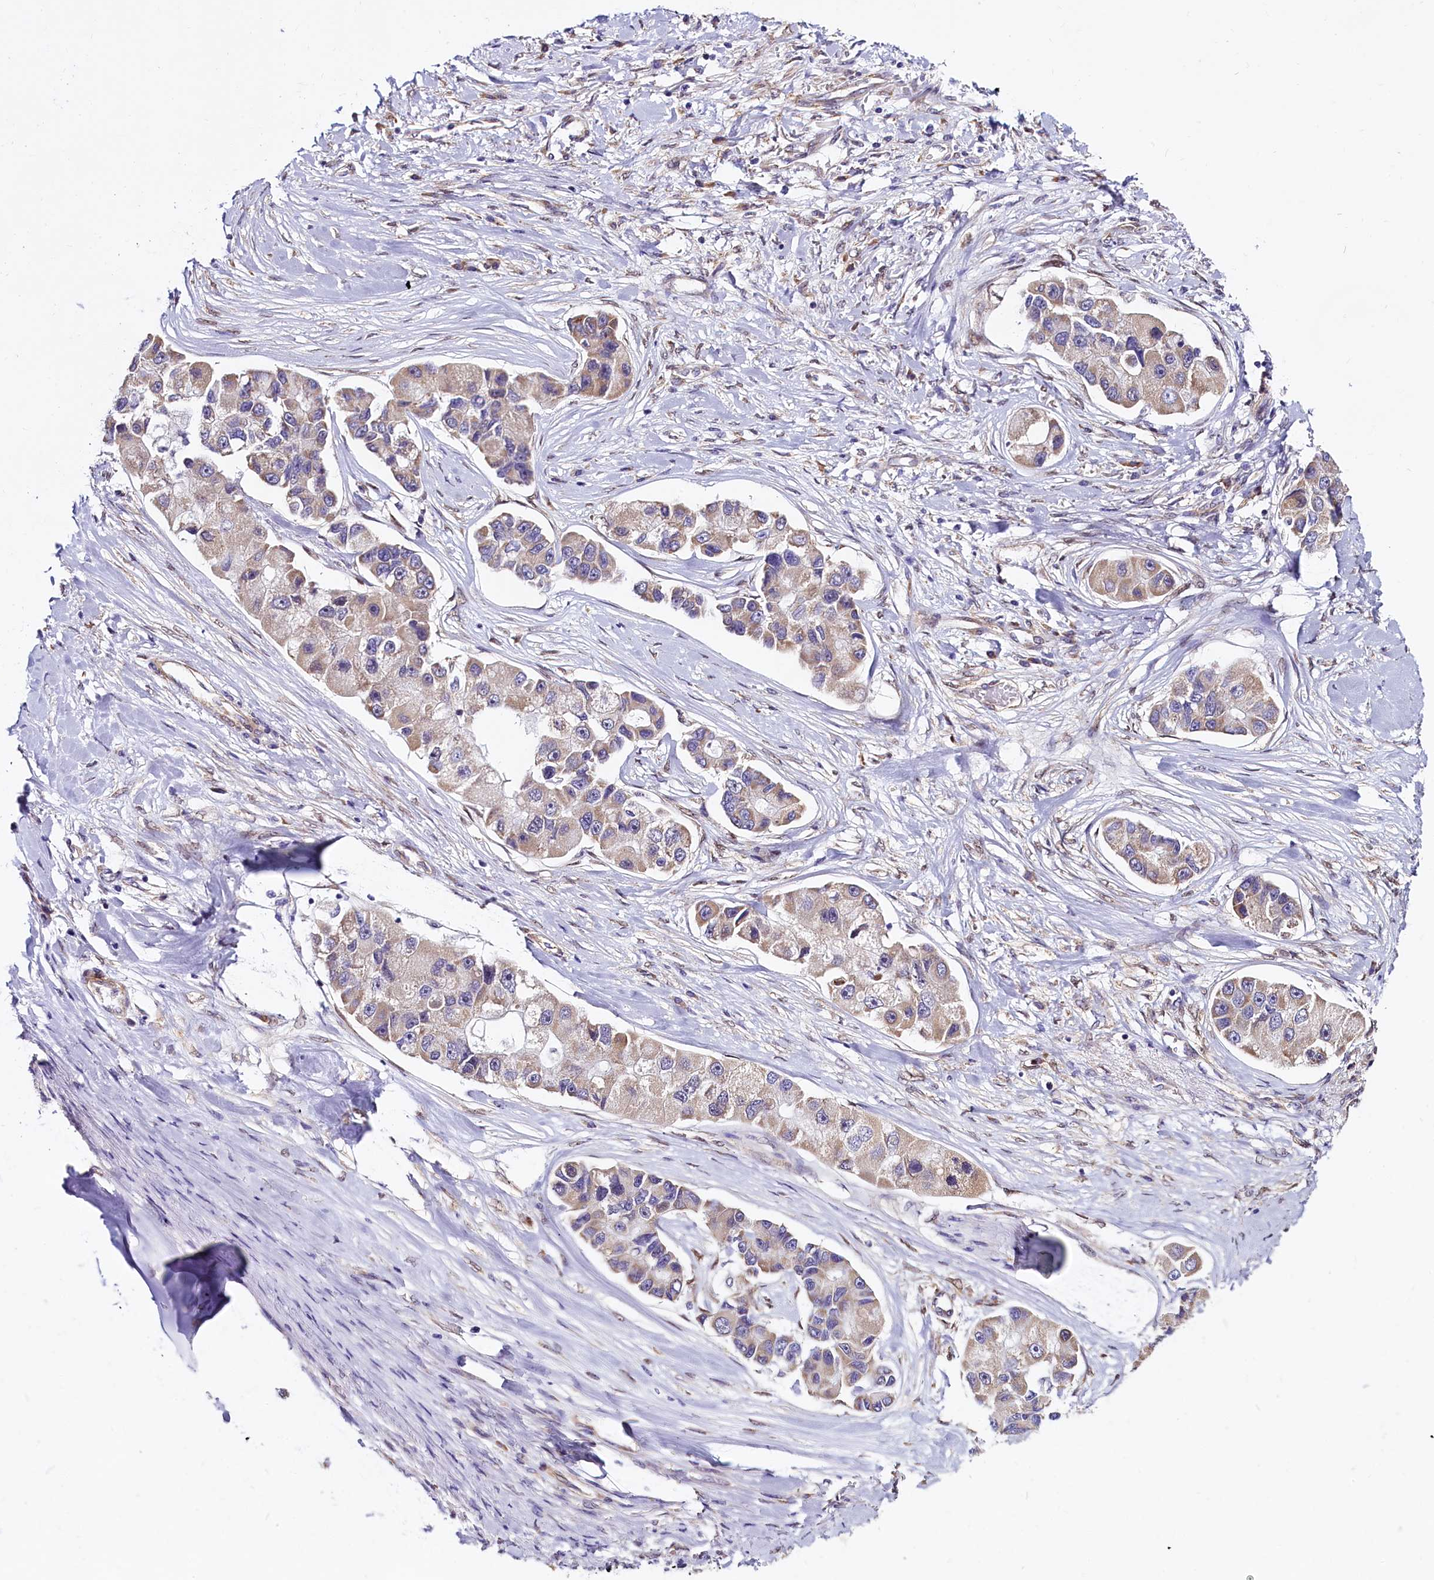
{"staining": {"intensity": "weak", "quantity": "25%-75%", "location": "cytoplasmic/membranous"}, "tissue": "lung cancer", "cell_type": "Tumor cells", "image_type": "cancer", "snomed": [{"axis": "morphology", "description": "Adenocarcinoma, NOS"}, {"axis": "topography", "description": "Lung"}], "caption": "Immunohistochemistry (IHC) micrograph of adenocarcinoma (lung) stained for a protein (brown), which displays low levels of weak cytoplasmic/membranous staining in approximately 25%-75% of tumor cells.", "gene": "UACA", "patient": {"sex": "female", "age": 54}}